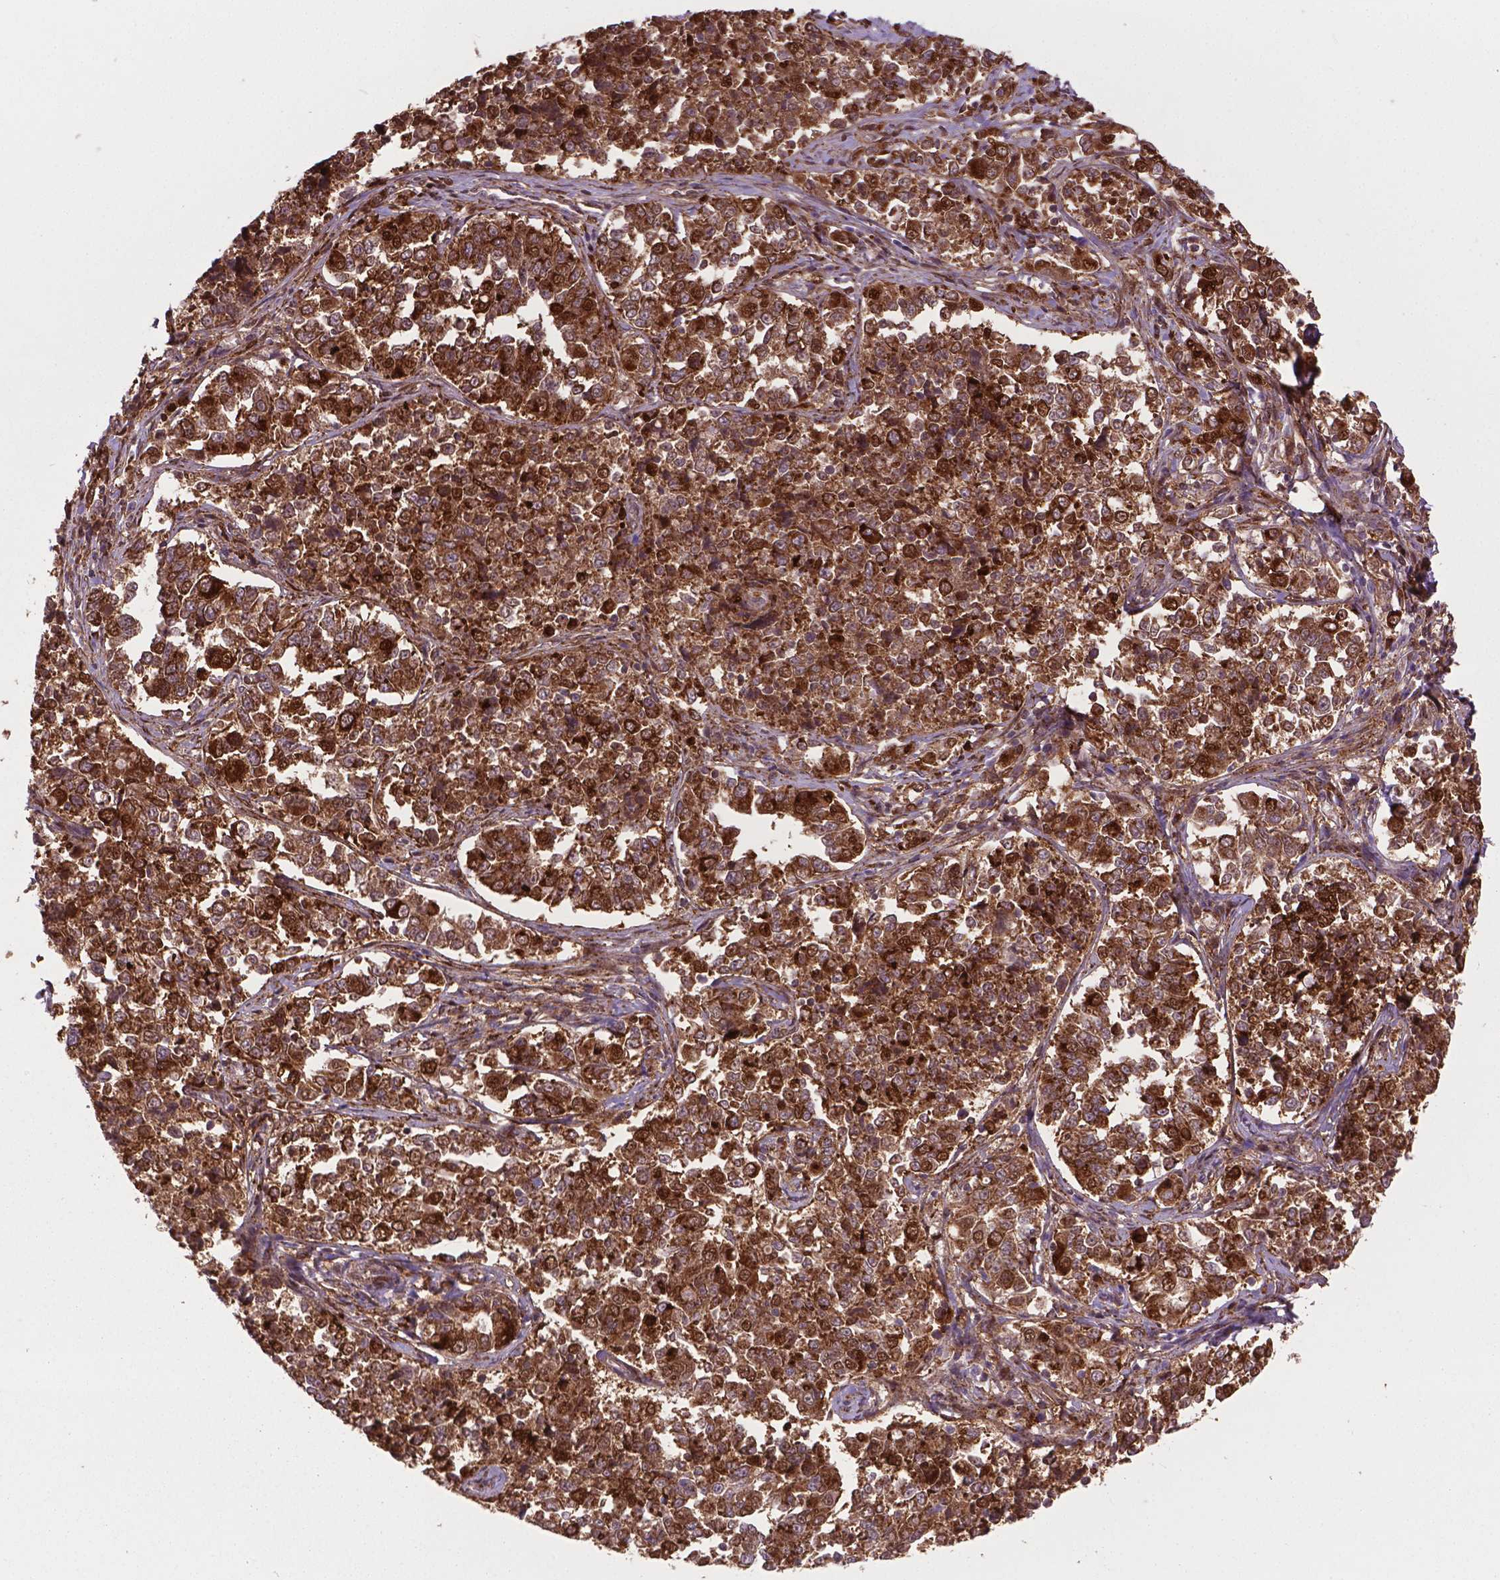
{"staining": {"intensity": "moderate", "quantity": ">75%", "location": "cytoplasmic/membranous,nuclear"}, "tissue": "endometrial cancer", "cell_type": "Tumor cells", "image_type": "cancer", "snomed": [{"axis": "morphology", "description": "Adenocarcinoma, NOS"}, {"axis": "topography", "description": "Endometrium"}], "caption": "The immunohistochemical stain highlights moderate cytoplasmic/membranous and nuclear staining in tumor cells of adenocarcinoma (endometrial) tissue.", "gene": "PLIN3", "patient": {"sex": "female", "age": 43}}